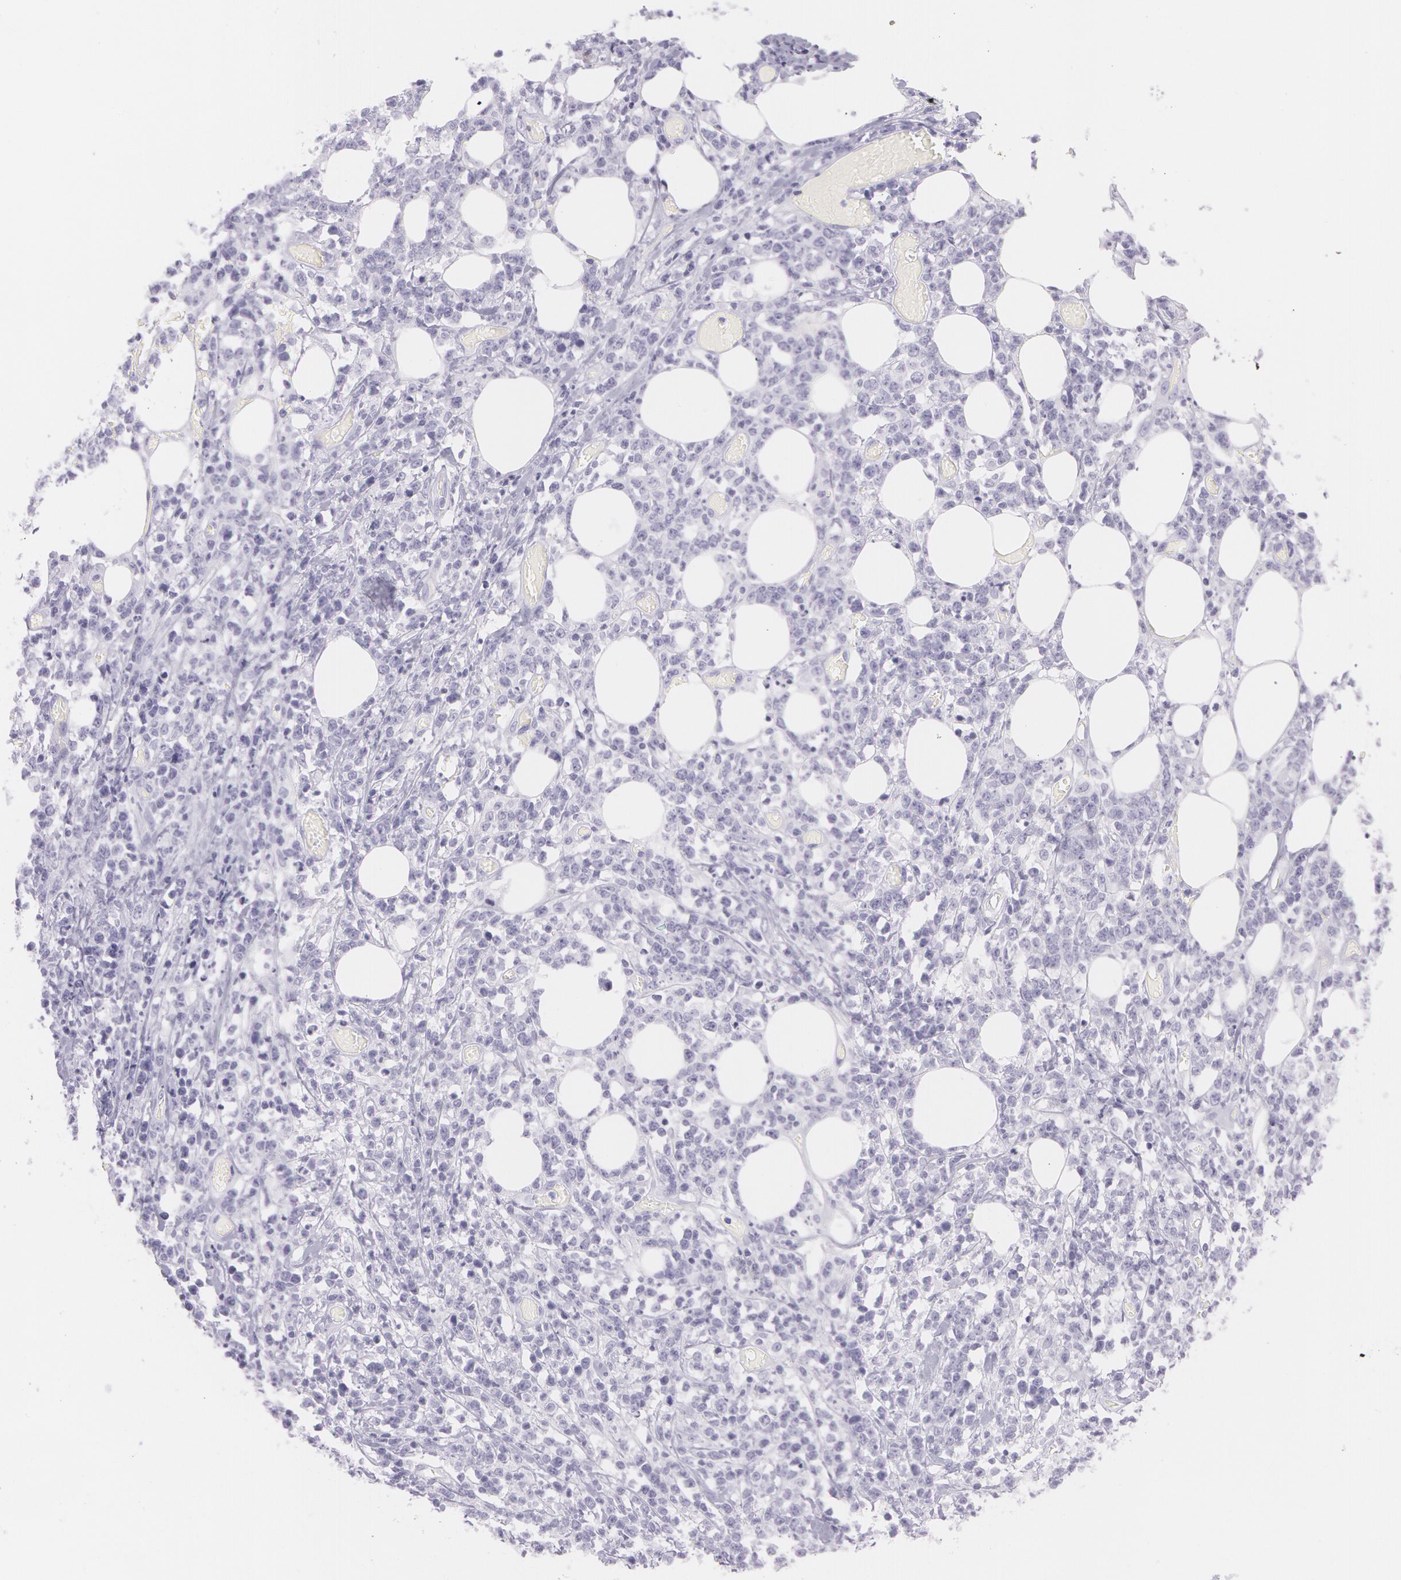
{"staining": {"intensity": "negative", "quantity": "none", "location": "none"}, "tissue": "lymphoma", "cell_type": "Tumor cells", "image_type": "cancer", "snomed": [{"axis": "morphology", "description": "Malignant lymphoma, non-Hodgkin's type, High grade"}, {"axis": "topography", "description": "Colon"}], "caption": "The immunohistochemistry (IHC) histopathology image has no significant positivity in tumor cells of malignant lymphoma, non-Hodgkin's type (high-grade) tissue.", "gene": "SNCG", "patient": {"sex": "male", "age": 82}}